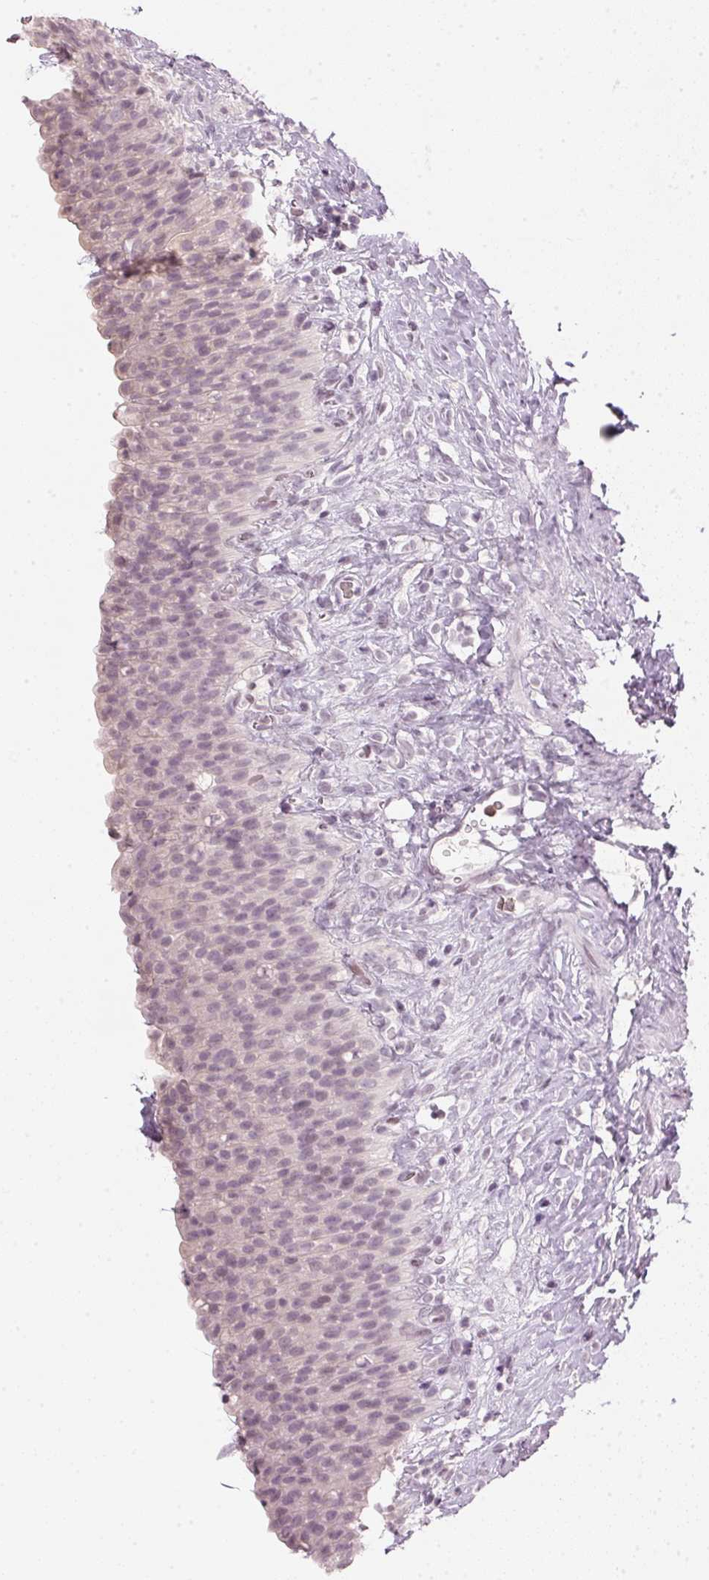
{"staining": {"intensity": "negative", "quantity": "none", "location": "none"}, "tissue": "urinary bladder", "cell_type": "Urothelial cells", "image_type": "normal", "snomed": [{"axis": "morphology", "description": "Normal tissue, NOS"}, {"axis": "topography", "description": "Urinary bladder"}, {"axis": "topography", "description": "Prostate"}], "caption": "Unremarkable urinary bladder was stained to show a protein in brown. There is no significant positivity in urothelial cells. (DAB IHC, high magnification).", "gene": "SFRP4", "patient": {"sex": "male", "age": 76}}